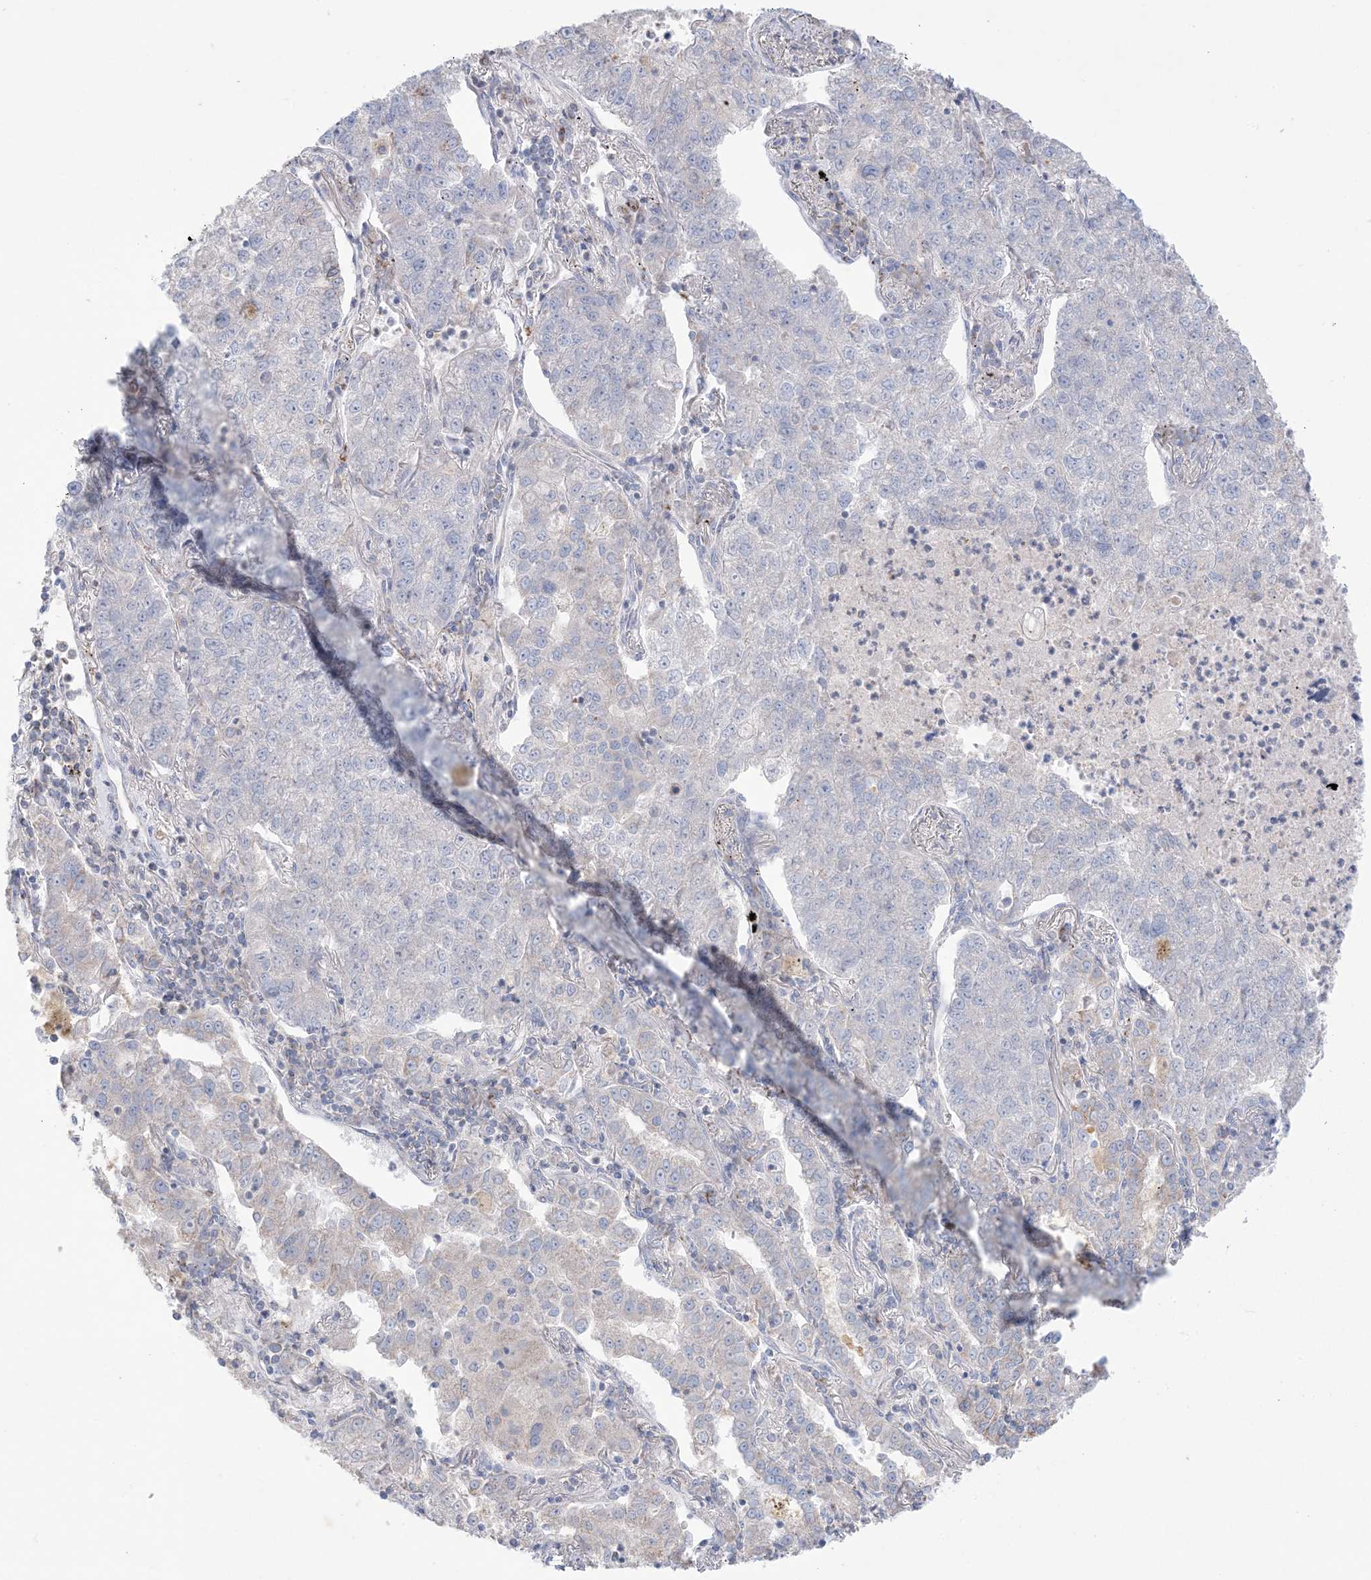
{"staining": {"intensity": "negative", "quantity": "none", "location": "none"}, "tissue": "lung cancer", "cell_type": "Tumor cells", "image_type": "cancer", "snomed": [{"axis": "morphology", "description": "Adenocarcinoma, NOS"}, {"axis": "topography", "description": "Lung"}], "caption": "DAB (3,3'-diaminobenzidine) immunohistochemical staining of human lung cancer (adenocarcinoma) exhibits no significant staining in tumor cells.", "gene": "KCTD6", "patient": {"sex": "male", "age": 49}}